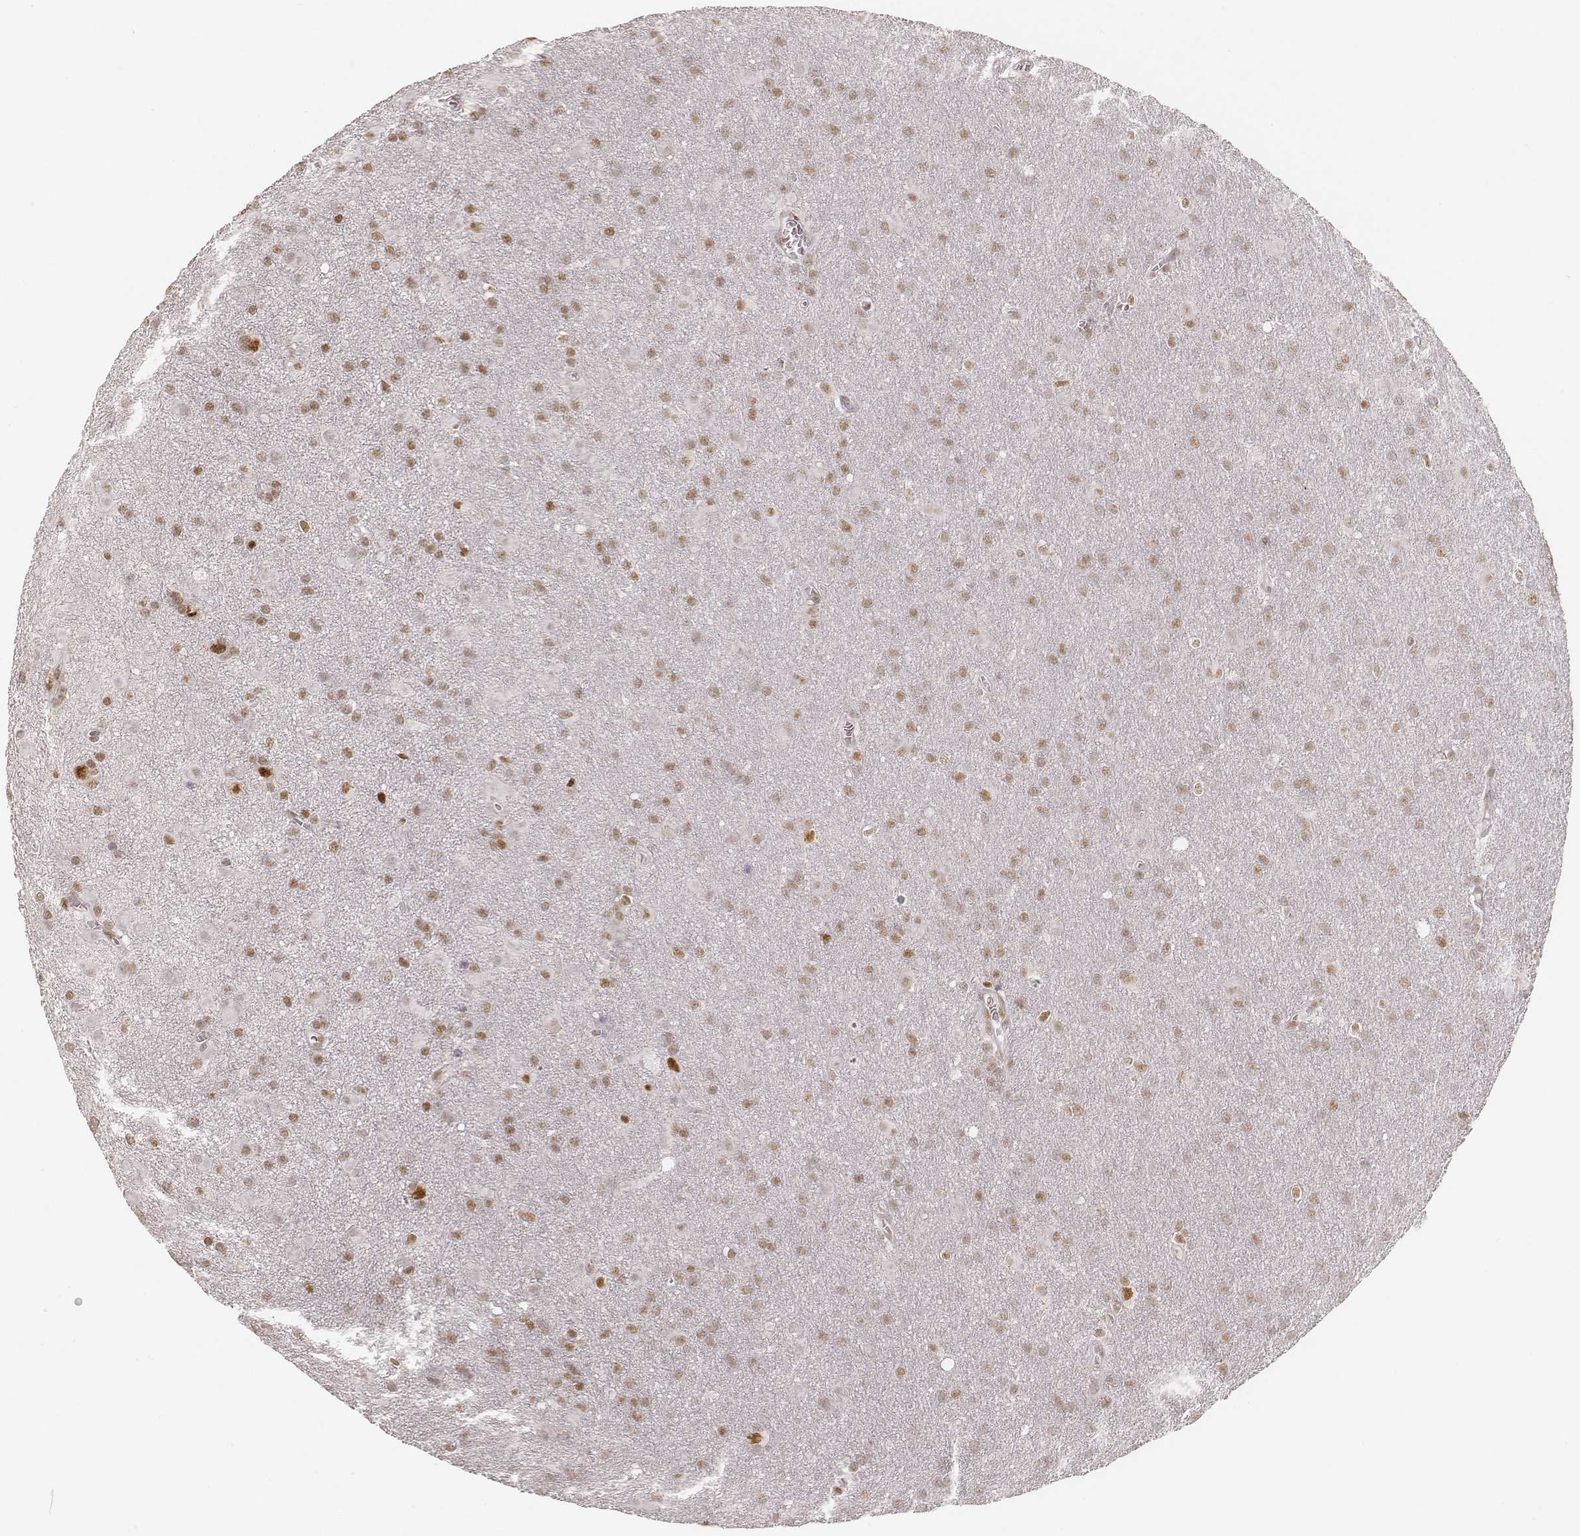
{"staining": {"intensity": "moderate", "quantity": ">75%", "location": "nuclear"}, "tissue": "glioma", "cell_type": "Tumor cells", "image_type": "cancer", "snomed": [{"axis": "morphology", "description": "Glioma, malignant, Low grade"}, {"axis": "topography", "description": "Brain"}], "caption": "DAB (3,3'-diaminobenzidine) immunohistochemical staining of human glioma exhibits moderate nuclear protein positivity in about >75% of tumor cells. (IHC, brightfield microscopy, high magnification).", "gene": "HNRNPC", "patient": {"sex": "male", "age": 58}}